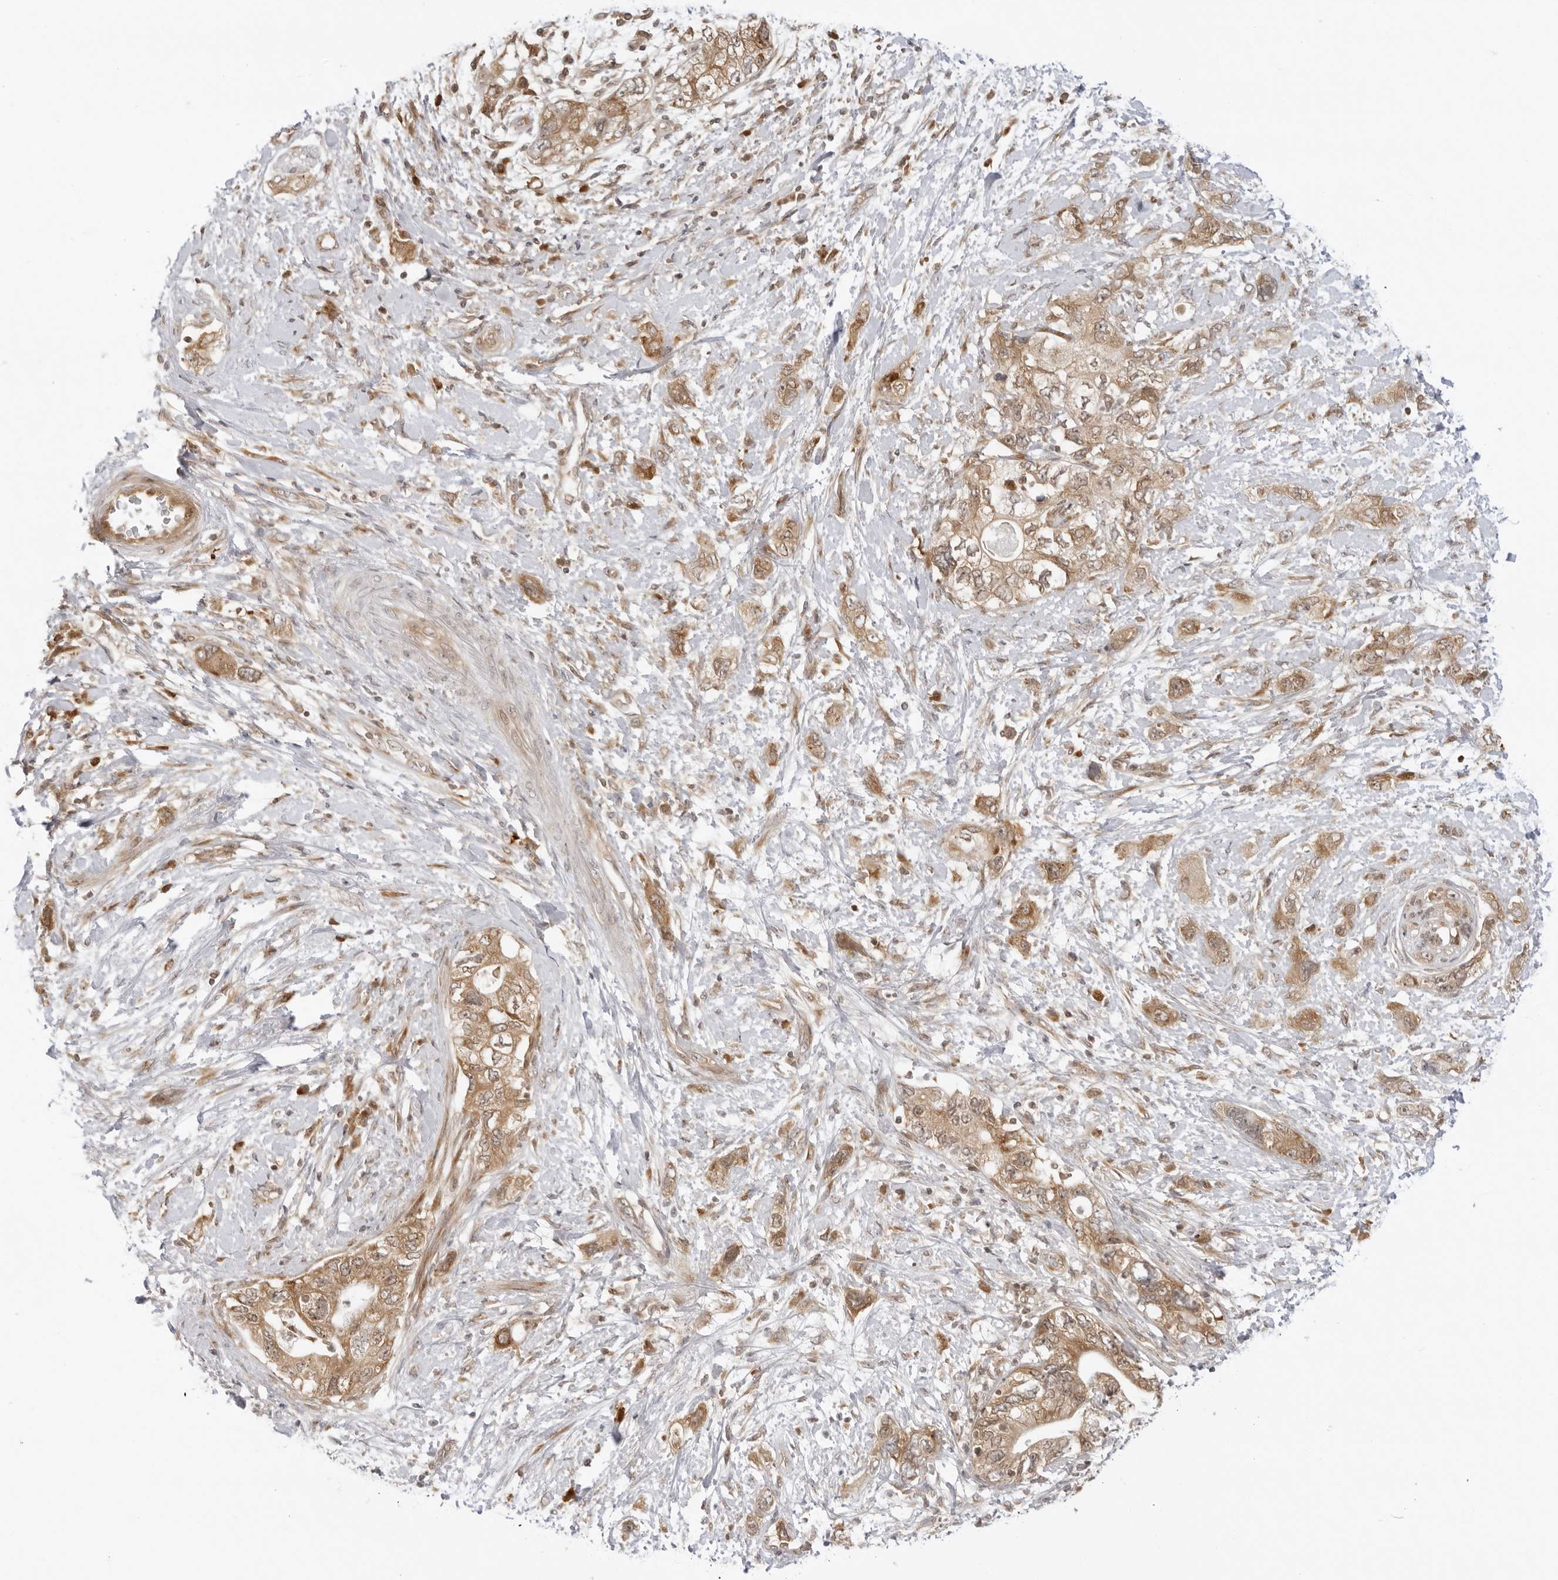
{"staining": {"intensity": "moderate", "quantity": ">75%", "location": "cytoplasmic/membranous"}, "tissue": "pancreatic cancer", "cell_type": "Tumor cells", "image_type": "cancer", "snomed": [{"axis": "morphology", "description": "Adenocarcinoma, NOS"}, {"axis": "topography", "description": "Pancreas"}], "caption": "Immunohistochemistry of pancreatic cancer (adenocarcinoma) demonstrates medium levels of moderate cytoplasmic/membranous positivity in about >75% of tumor cells.", "gene": "PRRC2C", "patient": {"sex": "female", "age": 73}}